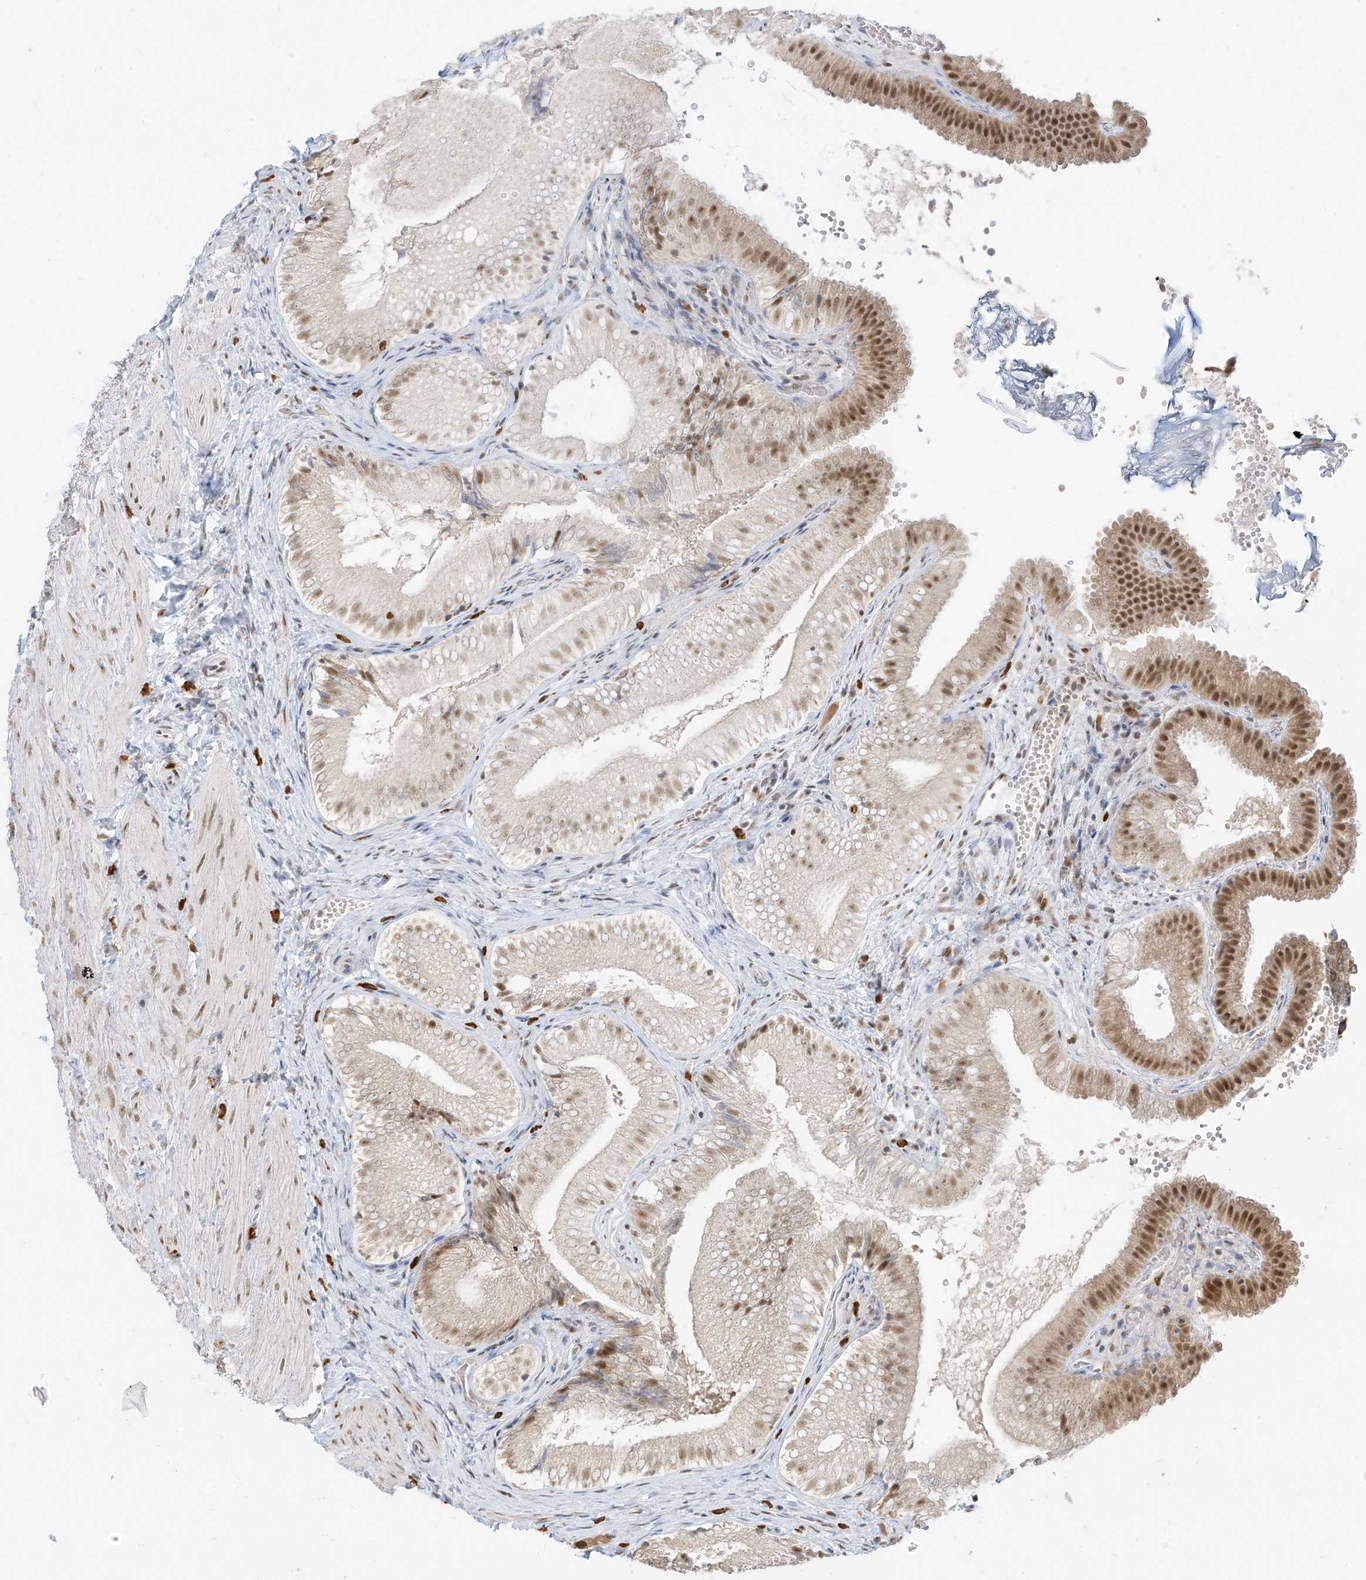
{"staining": {"intensity": "moderate", "quantity": ">75%", "location": "cytoplasmic/membranous,nuclear"}, "tissue": "gallbladder", "cell_type": "Glandular cells", "image_type": "normal", "snomed": [{"axis": "morphology", "description": "Normal tissue, NOS"}, {"axis": "topography", "description": "Gallbladder"}], "caption": "An immunohistochemistry histopathology image of unremarkable tissue is shown. Protein staining in brown labels moderate cytoplasmic/membranous,nuclear positivity in gallbladder within glandular cells.", "gene": "ZMYM2", "patient": {"sex": "female", "age": 30}}